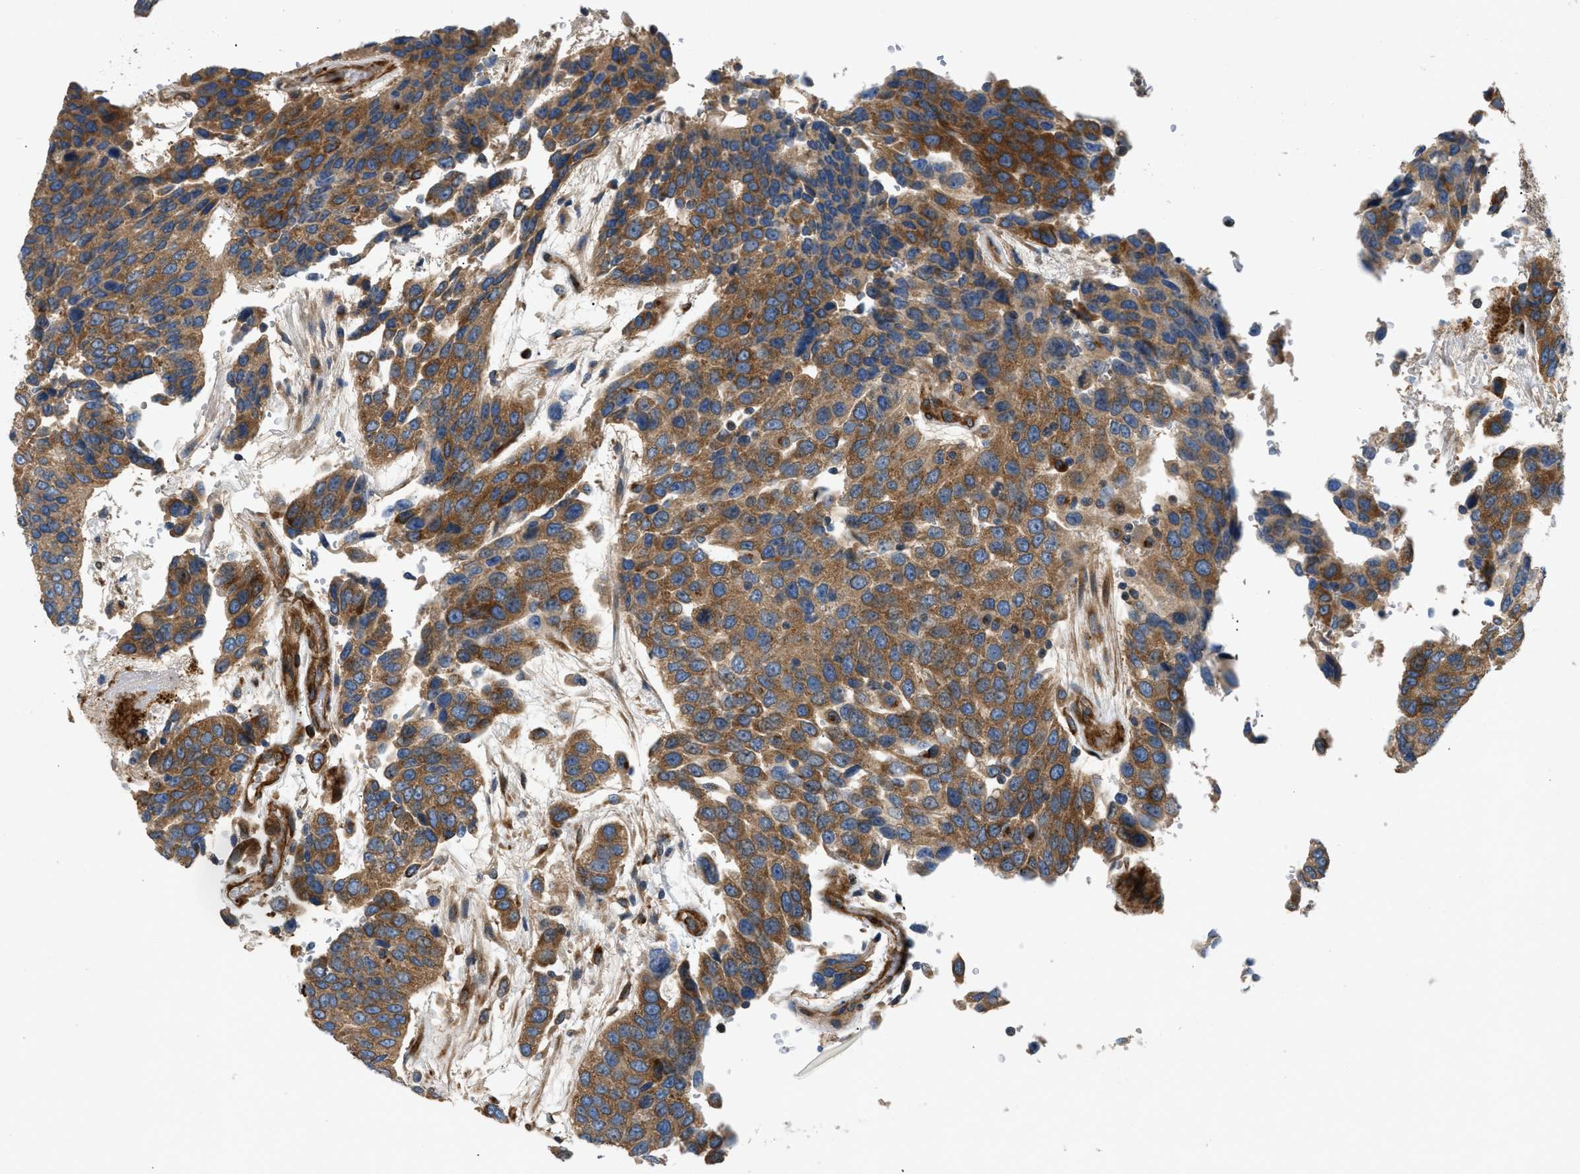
{"staining": {"intensity": "strong", "quantity": ">75%", "location": "cytoplasmic/membranous"}, "tissue": "urothelial cancer", "cell_type": "Tumor cells", "image_type": "cancer", "snomed": [{"axis": "morphology", "description": "Urothelial carcinoma, High grade"}, {"axis": "topography", "description": "Urinary bladder"}], "caption": "Immunohistochemical staining of human urothelial cancer displays strong cytoplasmic/membranous protein staining in approximately >75% of tumor cells.", "gene": "LYSMD3", "patient": {"sex": "female", "age": 80}}